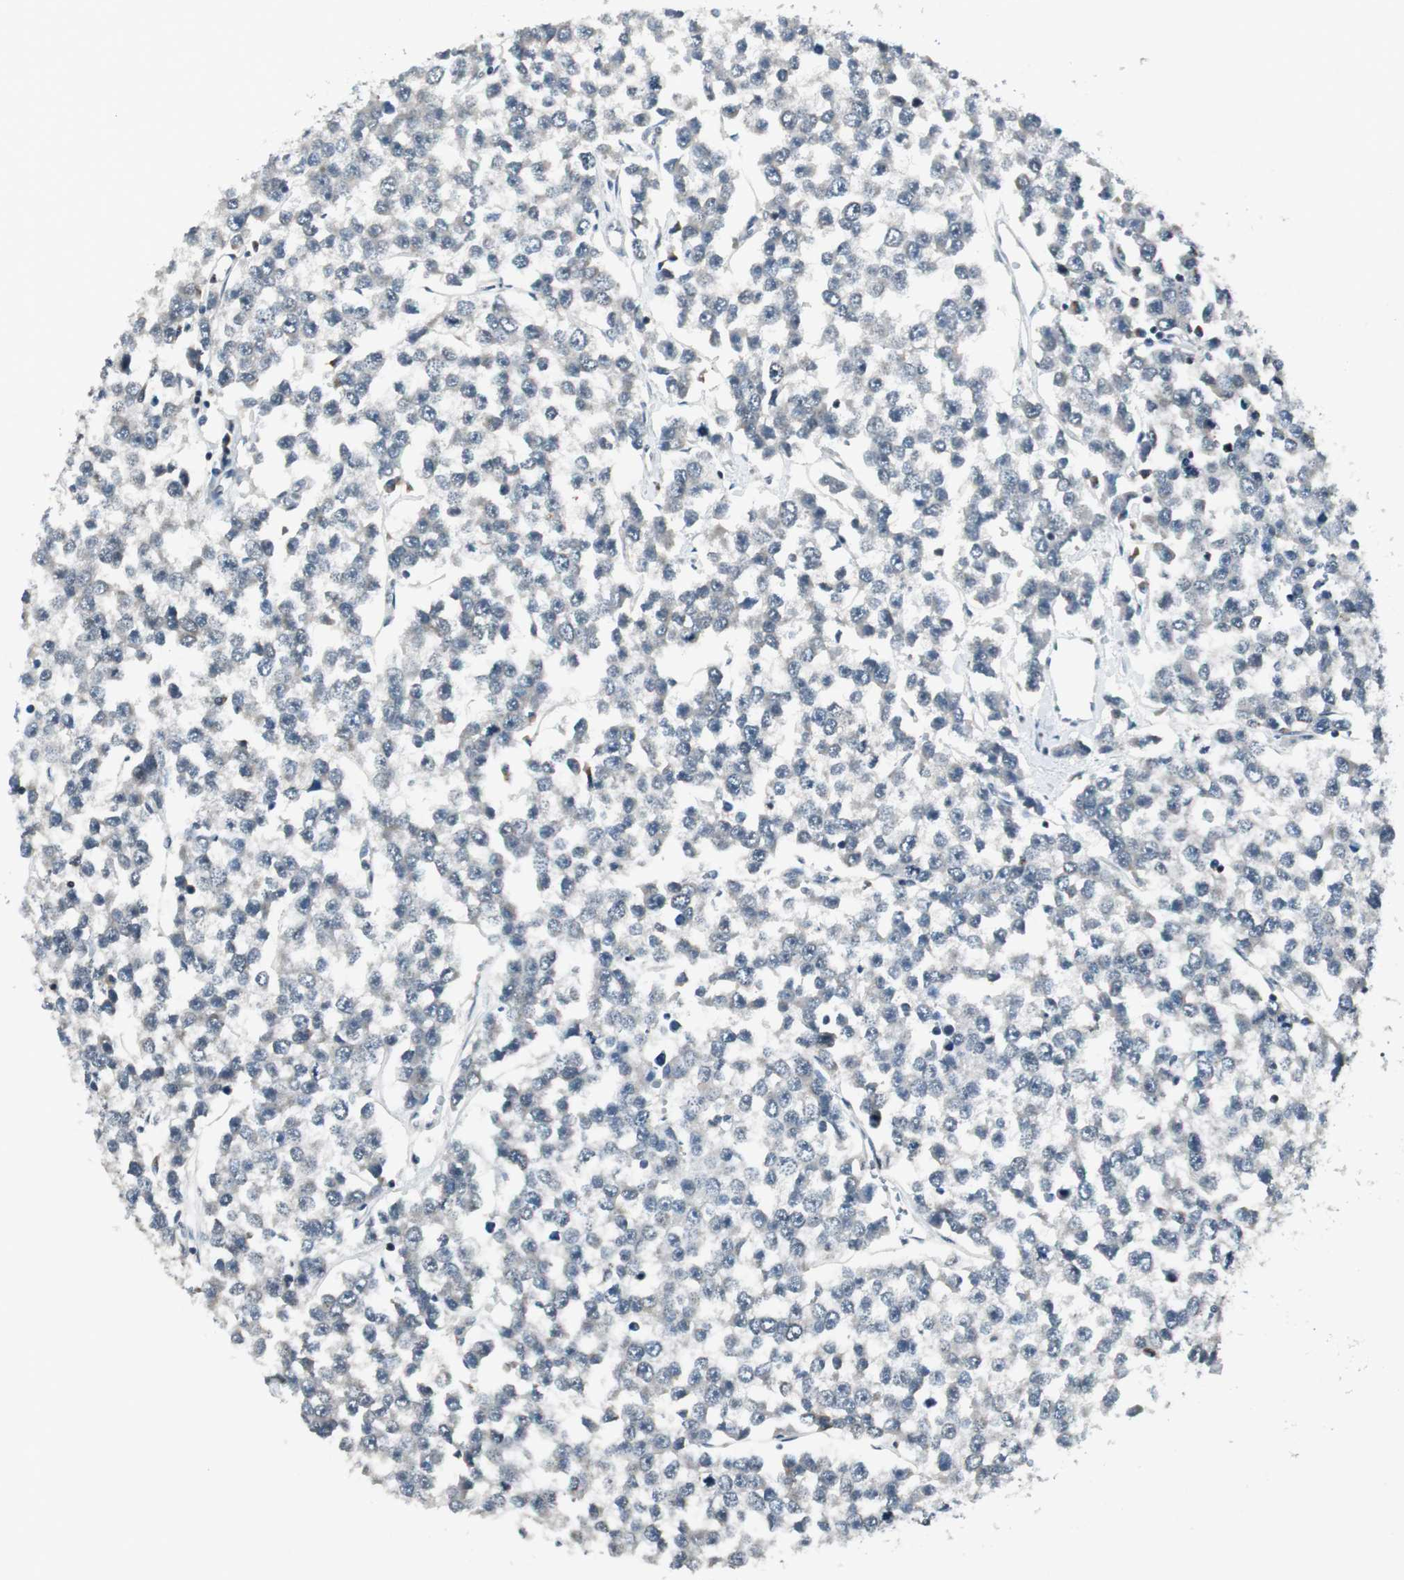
{"staining": {"intensity": "negative", "quantity": "none", "location": "none"}, "tissue": "testis cancer", "cell_type": "Tumor cells", "image_type": "cancer", "snomed": [{"axis": "morphology", "description": "Seminoma, NOS"}, {"axis": "morphology", "description": "Carcinoma, Embryonal, NOS"}, {"axis": "topography", "description": "Testis"}], "caption": "This is a photomicrograph of immunohistochemistry staining of seminoma (testis), which shows no staining in tumor cells. (DAB immunohistochemistry (IHC) visualized using brightfield microscopy, high magnification).", "gene": "AJUBA", "patient": {"sex": "male", "age": 52}}